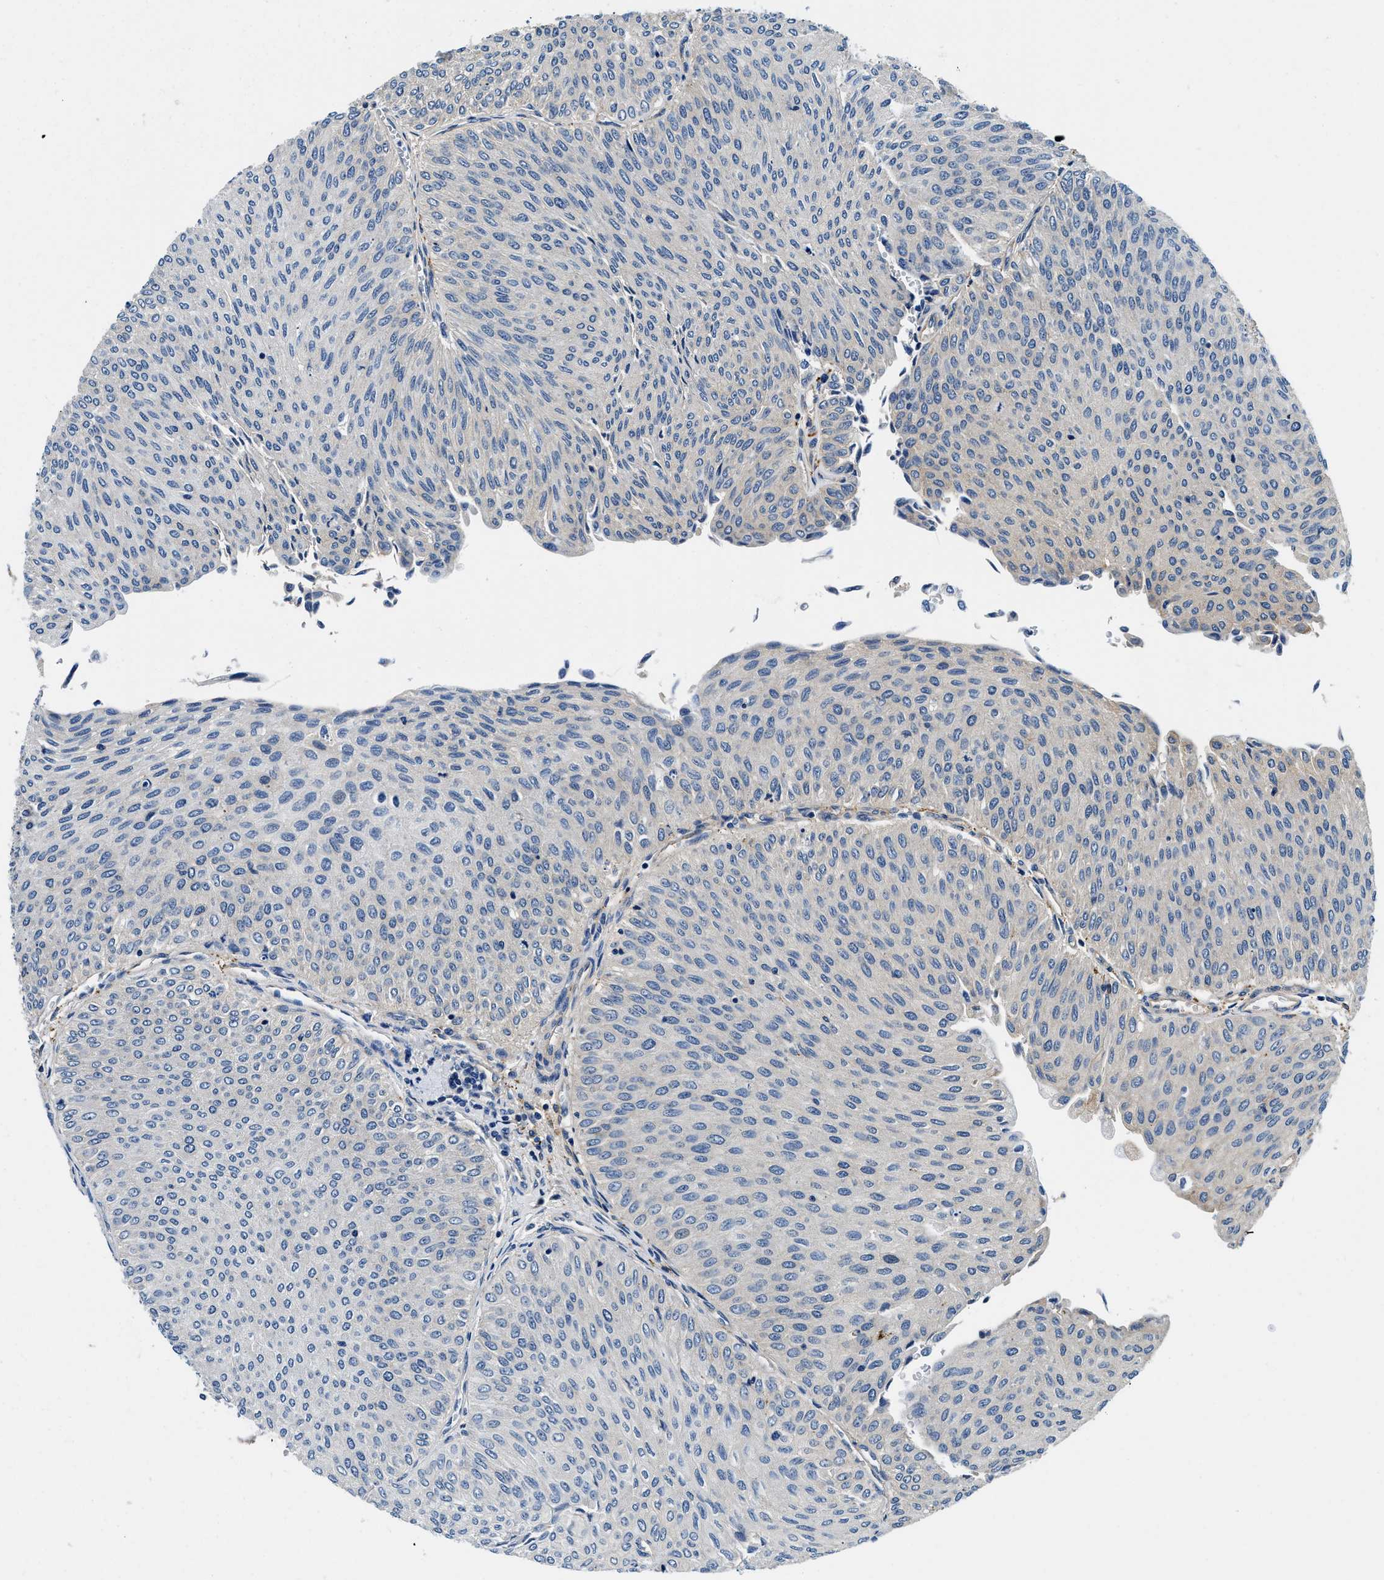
{"staining": {"intensity": "negative", "quantity": "none", "location": "none"}, "tissue": "urothelial cancer", "cell_type": "Tumor cells", "image_type": "cancer", "snomed": [{"axis": "morphology", "description": "Urothelial carcinoma, Low grade"}, {"axis": "topography", "description": "Urinary bladder"}], "caption": "Urothelial carcinoma (low-grade) stained for a protein using immunohistochemistry (IHC) shows no staining tumor cells.", "gene": "ZFAND3", "patient": {"sex": "male", "age": 78}}